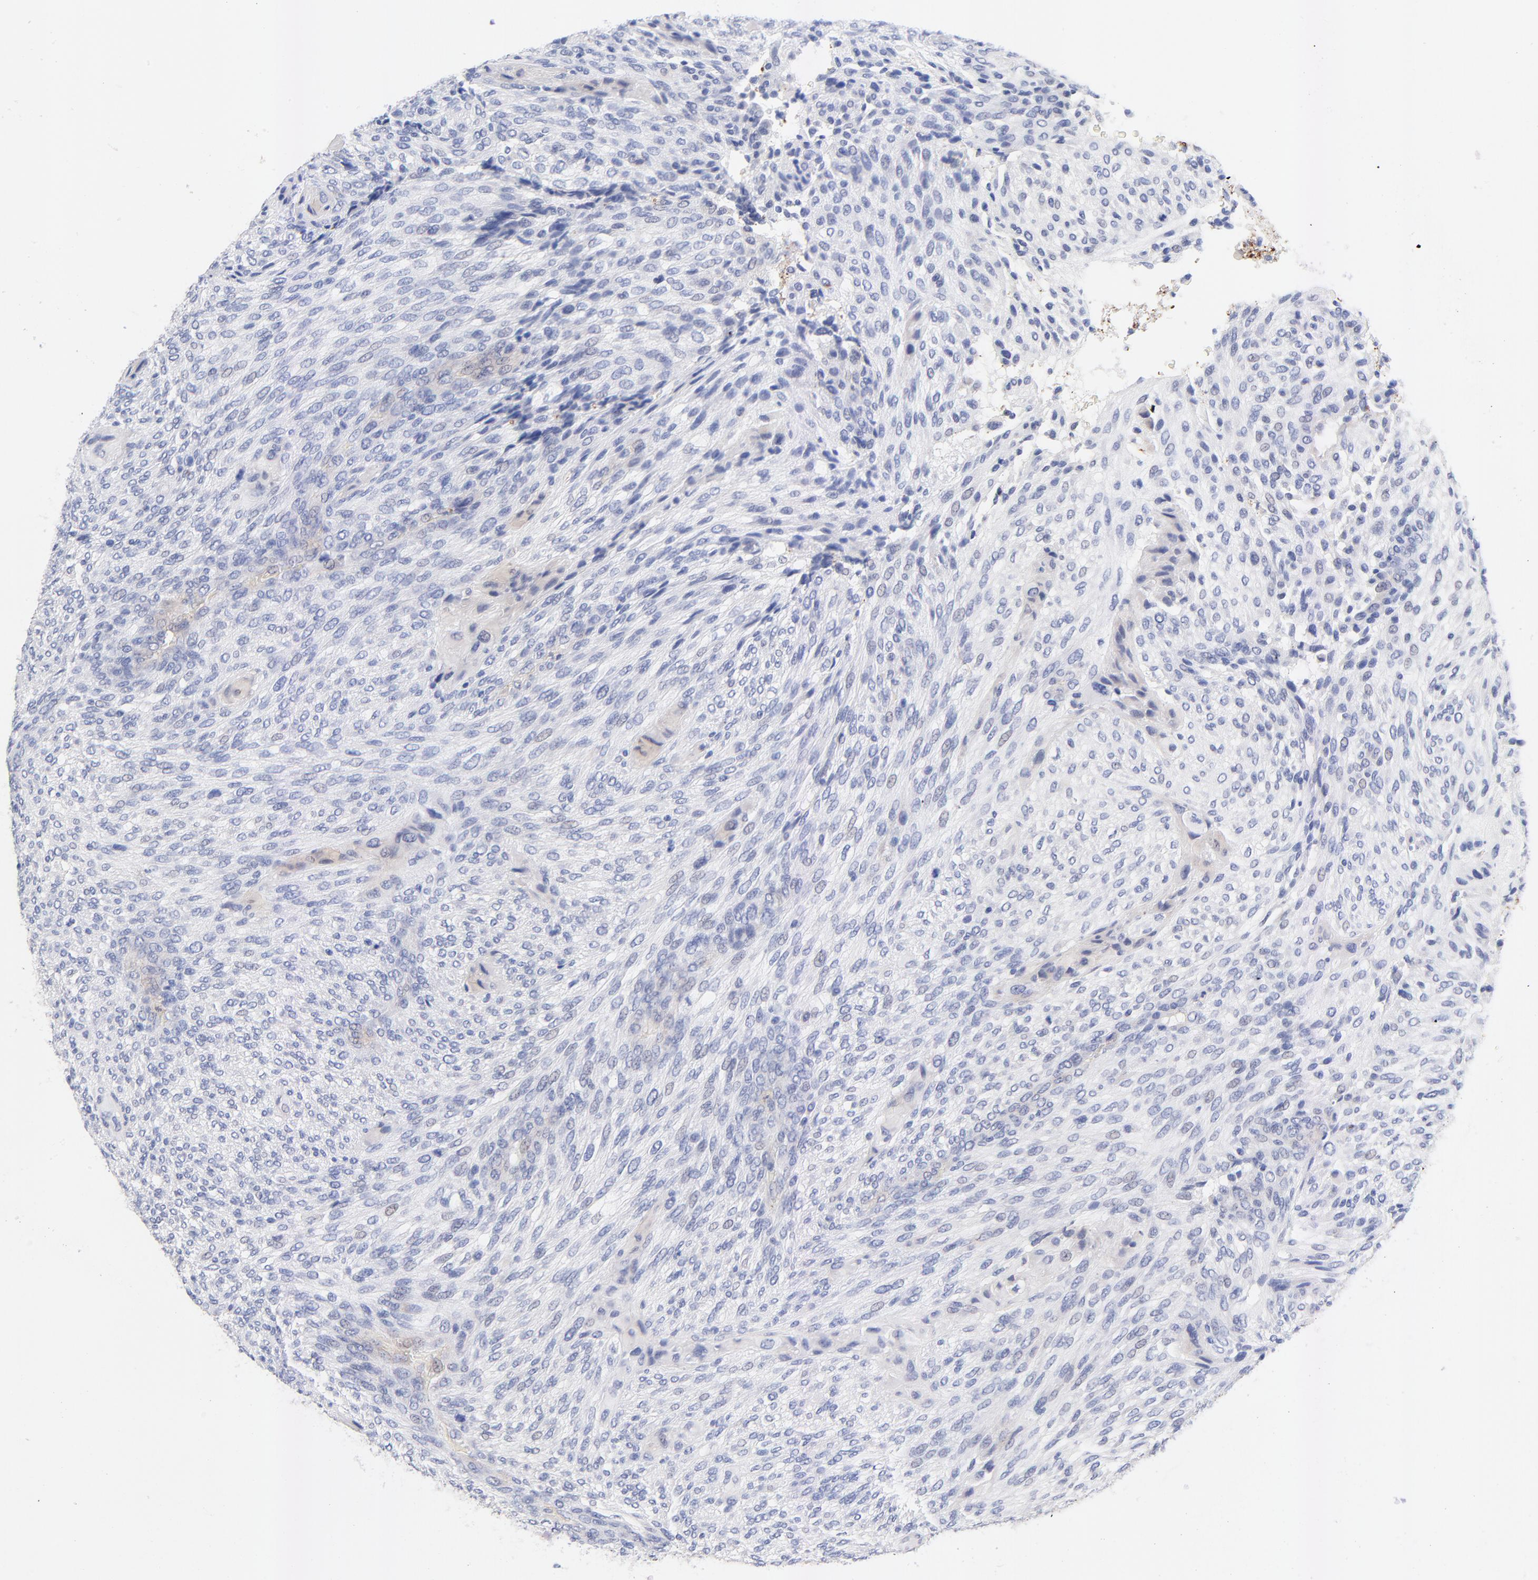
{"staining": {"intensity": "negative", "quantity": "none", "location": "none"}, "tissue": "glioma", "cell_type": "Tumor cells", "image_type": "cancer", "snomed": [{"axis": "morphology", "description": "Glioma, malignant, High grade"}, {"axis": "topography", "description": "Cerebral cortex"}], "caption": "IHC micrograph of glioma stained for a protein (brown), which reveals no positivity in tumor cells. (DAB (3,3'-diaminobenzidine) immunohistochemistry, high magnification).", "gene": "FAM117B", "patient": {"sex": "female", "age": 55}}